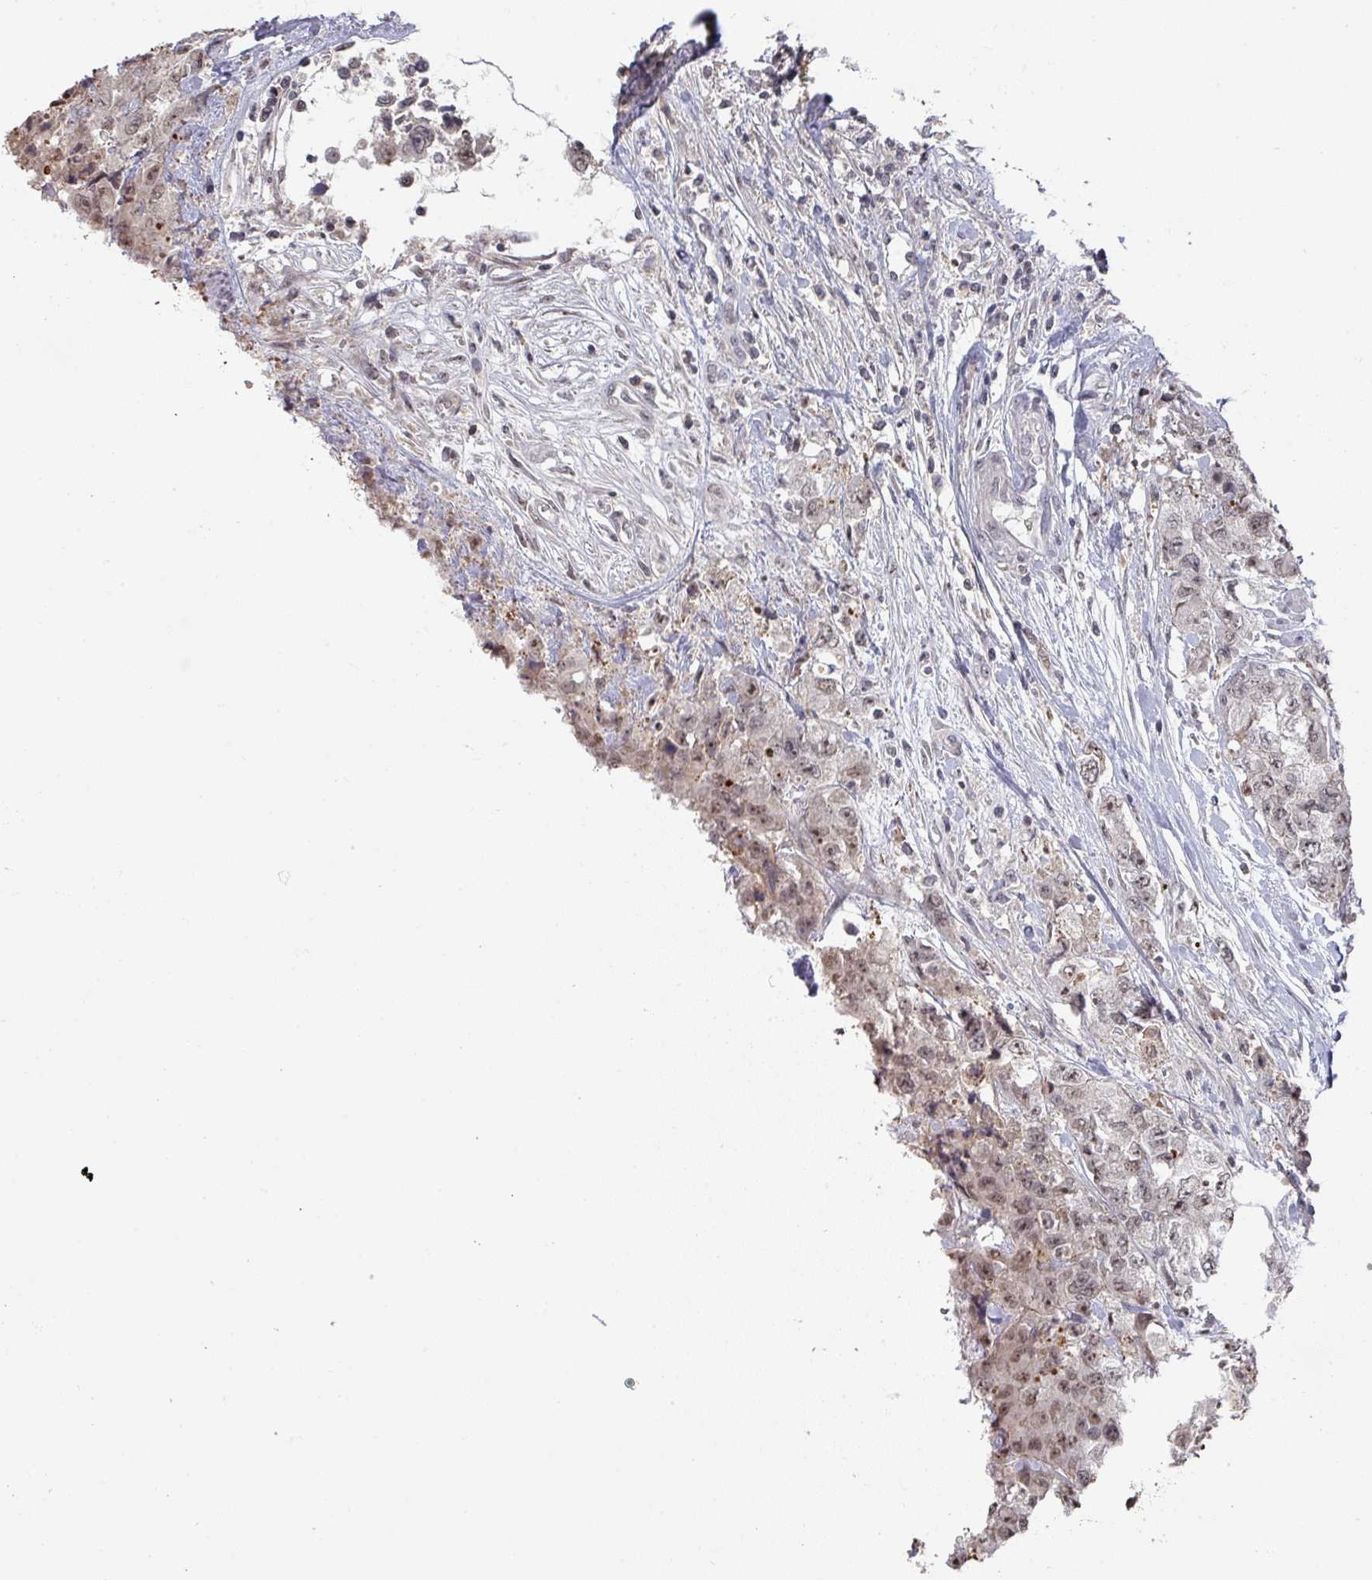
{"staining": {"intensity": "weak", "quantity": ">75%", "location": "nuclear"}, "tissue": "urothelial cancer", "cell_type": "Tumor cells", "image_type": "cancer", "snomed": [{"axis": "morphology", "description": "Urothelial carcinoma, High grade"}, {"axis": "topography", "description": "Urinary bladder"}], "caption": "Human urothelial cancer stained with a protein marker exhibits weak staining in tumor cells.", "gene": "ZNF654", "patient": {"sex": "female", "age": 78}}